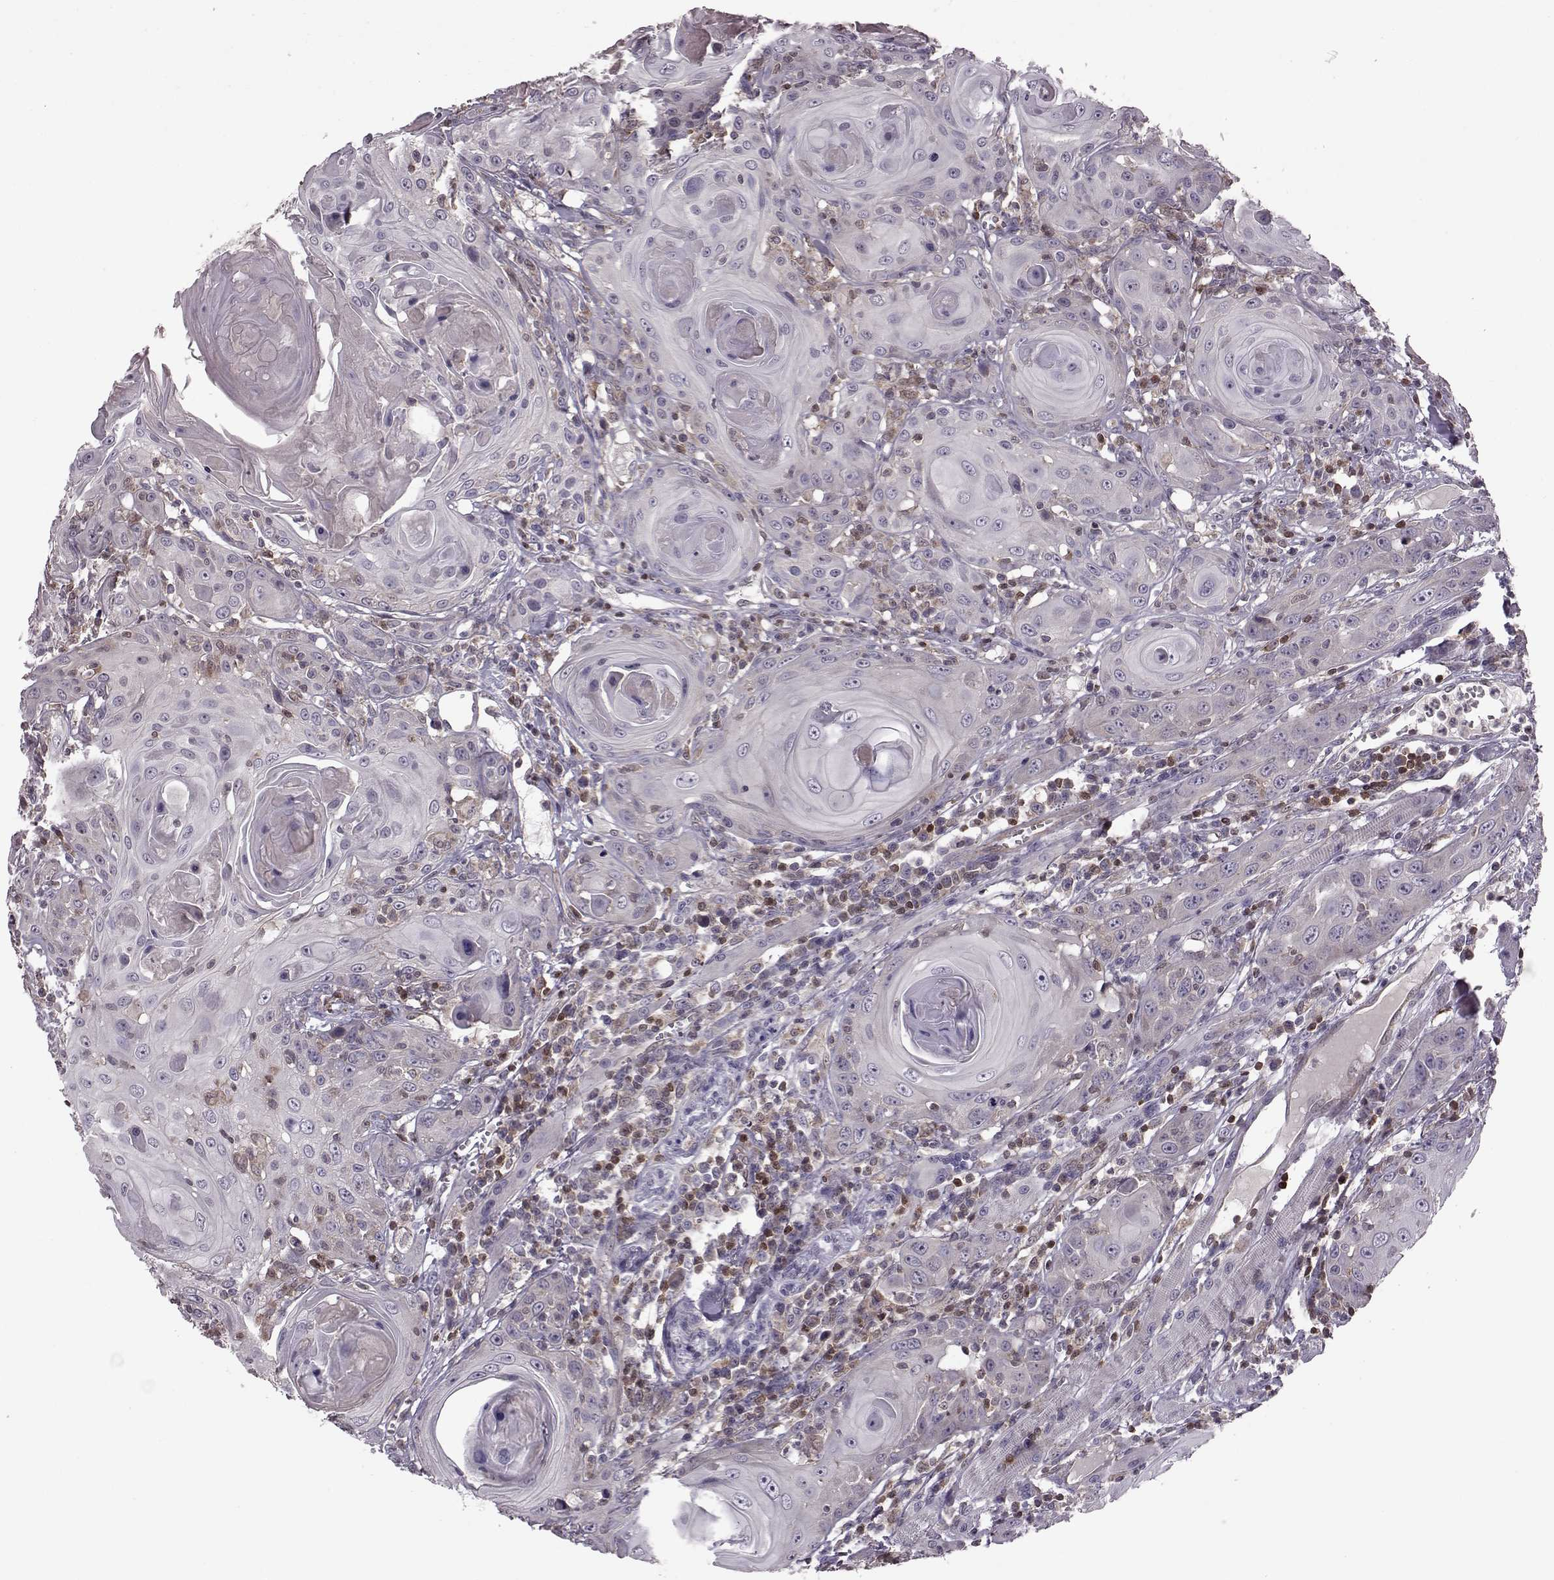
{"staining": {"intensity": "negative", "quantity": "none", "location": "none"}, "tissue": "head and neck cancer", "cell_type": "Tumor cells", "image_type": "cancer", "snomed": [{"axis": "morphology", "description": "Squamous cell carcinoma, NOS"}, {"axis": "topography", "description": "Head-Neck"}], "caption": "A high-resolution histopathology image shows immunohistochemistry (IHC) staining of squamous cell carcinoma (head and neck), which displays no significant staining in tumor cells. (Brightfield microscopy of DAB immunohistochemistry (IHC) at high magnification).", "gene": "CDC42SE1", "patient": {"sex": "female", "age": 80}}